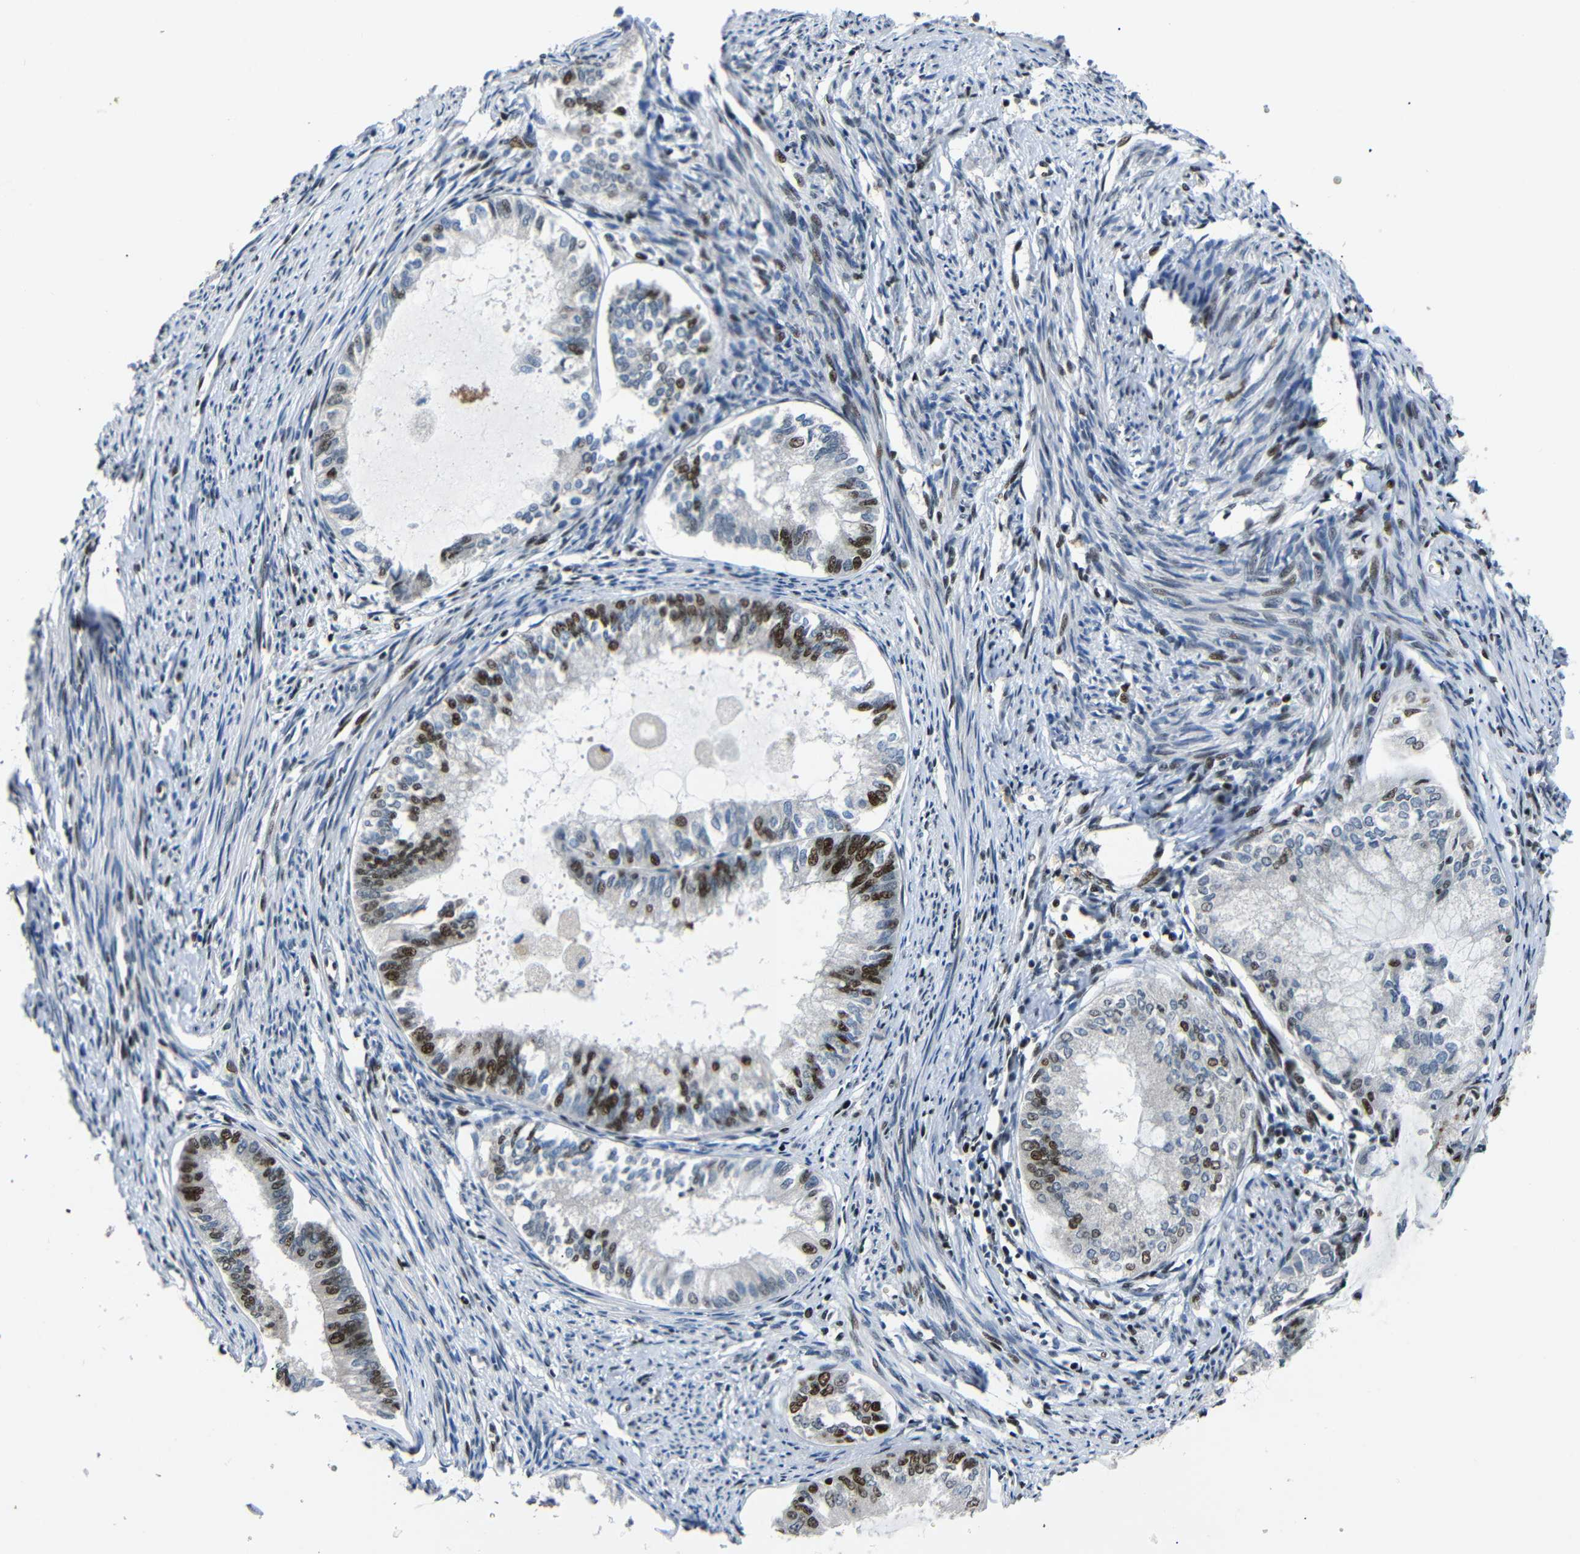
{"staining": {"intensity": "strong", "quantity": "25%-75%", "location": "nuclear"}, "tissue": "endometrial cancer", "cell_type": "Tumor cells", "image_type": "cancer", "snomed": [{"axis": "morphology", "description": "Adenocarcinoma, NOS"}, {"axis": "topography", "description": "Endometrium"}], "caption": "Endometrial cancer stained with DAB immunohistochemistry (IHC) shows high levels of strong nuclear staining in about 25%-75% of tumor cells.", "gene": "SETDB2", "patient": {"sex": "female", "age": 86}}